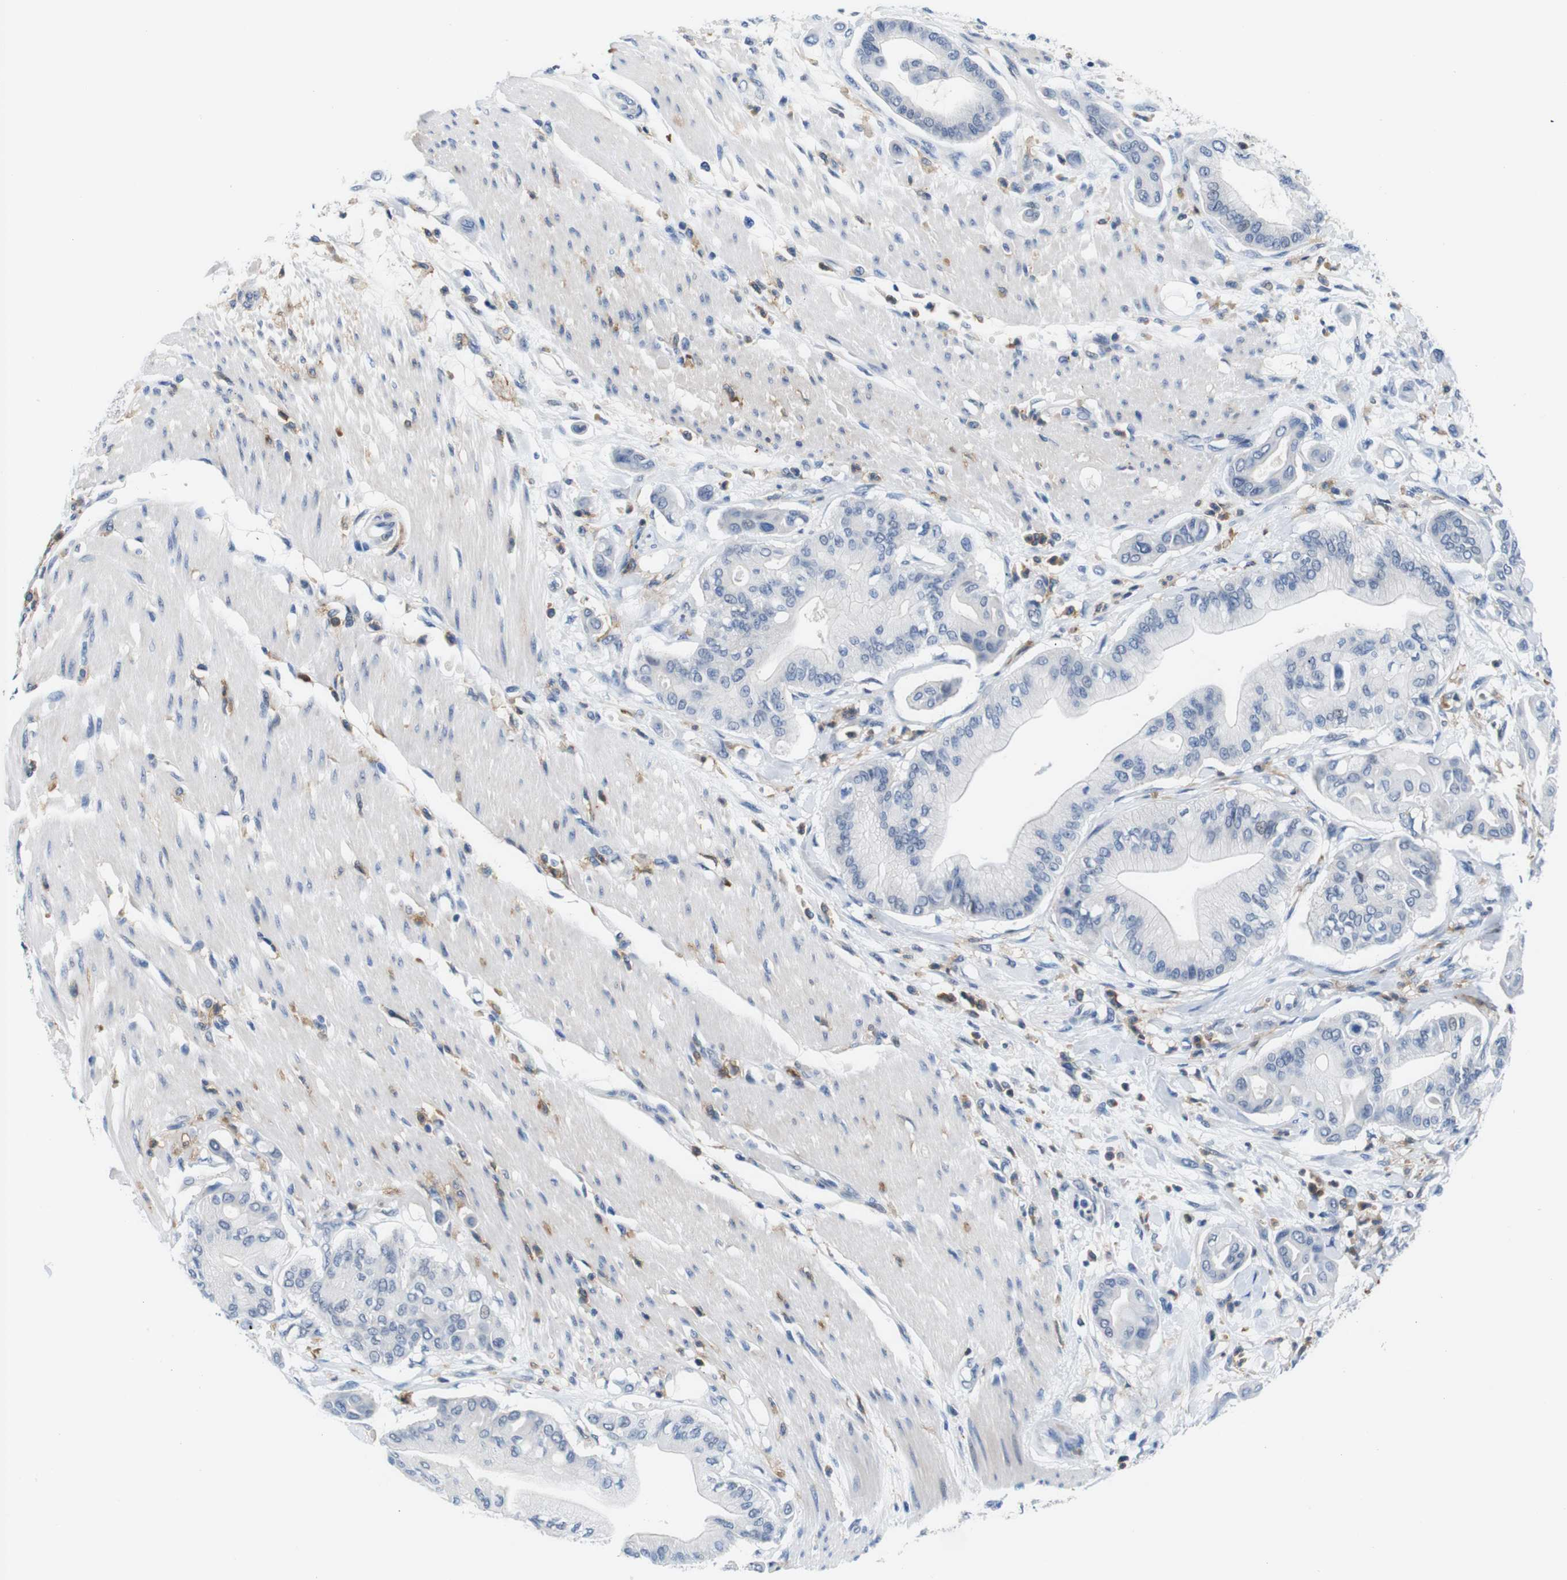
{"staining": {"intensity": "negative", "quantity": "none", "location": "none"}, "tissue": "pancreatic cancer", "cell_type": "Tumor cells", "image_type": "cancer", "snomed": [{"axis": "morphology", "description": "Adenocarcinoma, NOS"}, {"axis": "morphology", "description": "Adenocarcinoma, metastatic, NOS"}, {"axis": "topography", "description": "Lymph node"}, {"axis": "topography", "description": "Pancreas"}, {"axis": "topography", "description": "Duodenum"}], "caption": "The immunohistochemistry histopathology image has no significant expression in tumor cells of pancreatic cancer (adenocarcinoma) tissue.", "gene": "CD300C", "patient": {"sex": "female", "age": 64}}